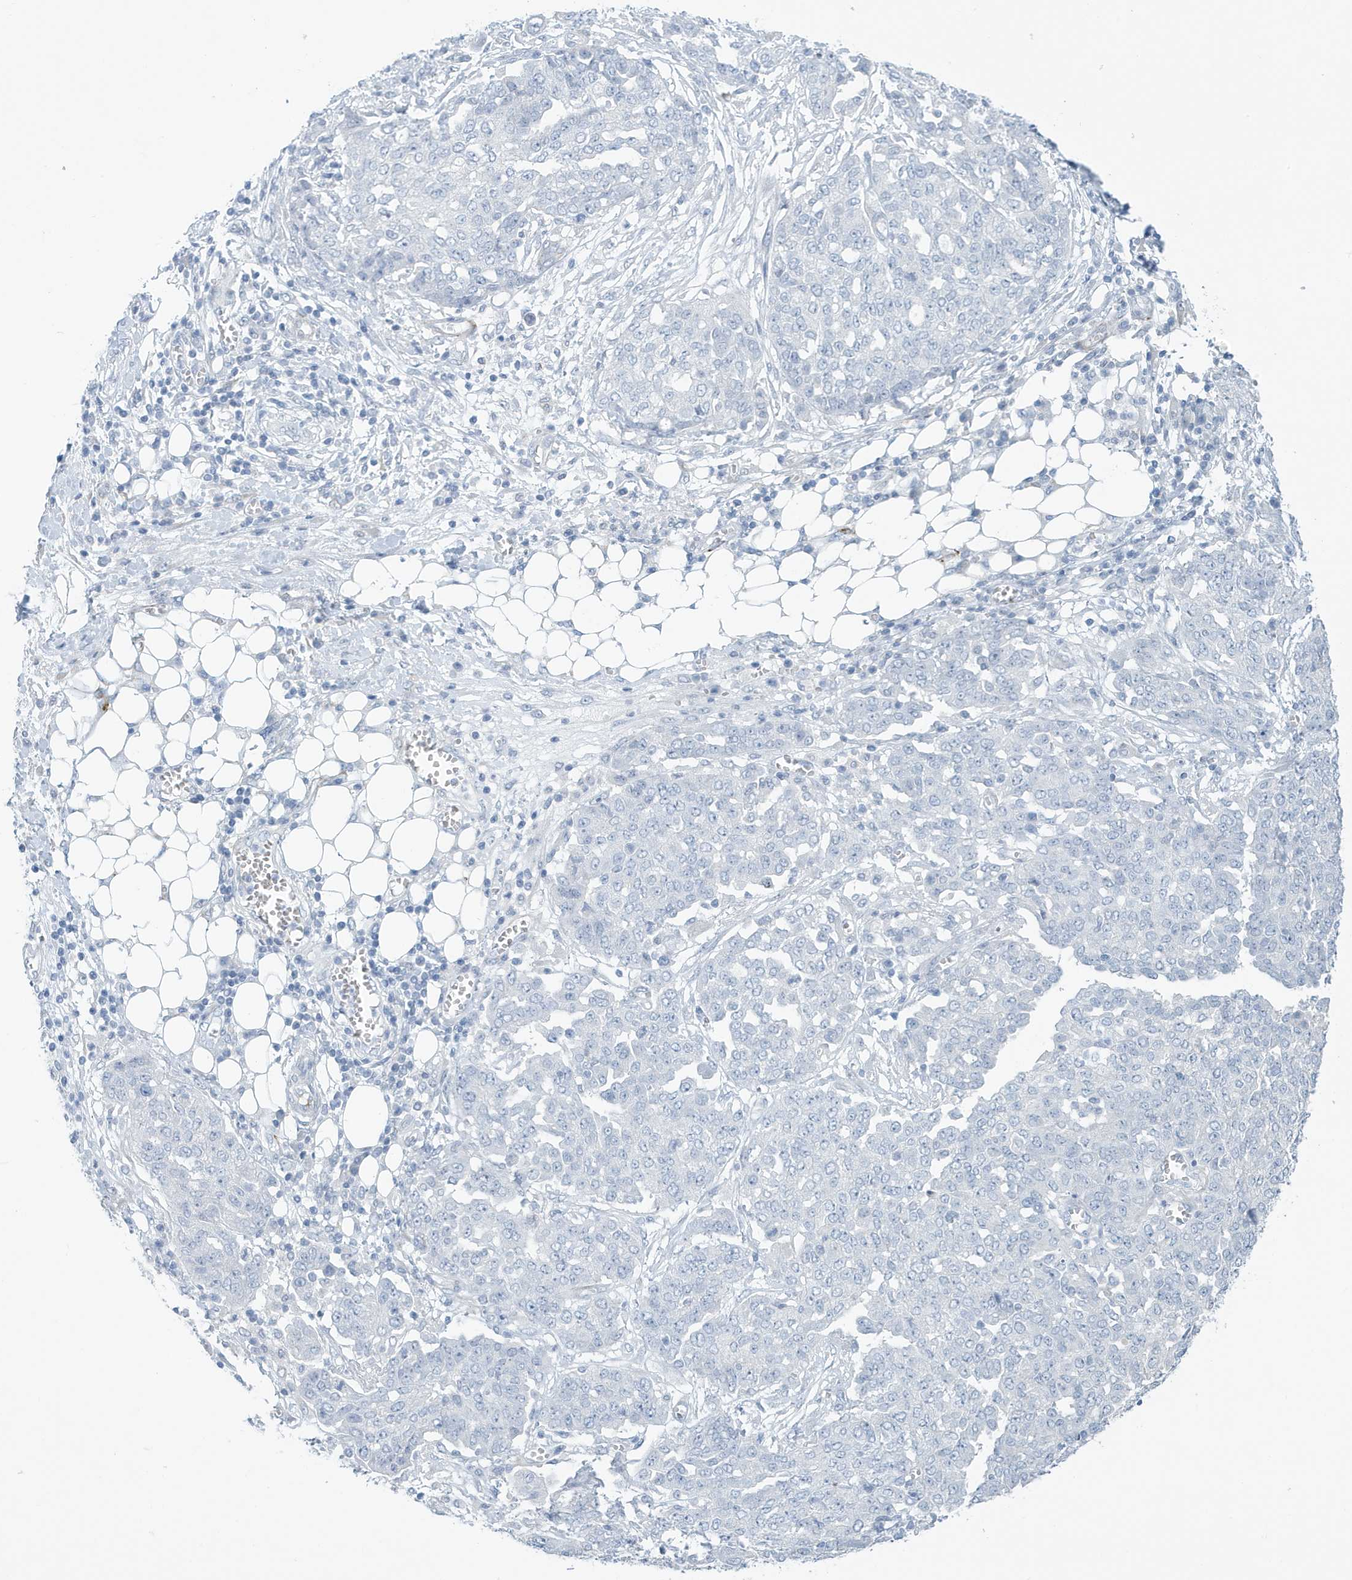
{"staining": {"intensity": "negative", "quantity": "none", "location": "none"}, "tissue": "ovarian cancer", "cell_type": "Tumor cells", "image_type": "cancer", "snomed": [{"axis": "morphology", "description": "Cystadenocarcinoma, serous, NOS"}, {"axis": "topography", "description": "Soft tissue"}, {"axis": "topography", "description": "Ovary"}], "caption": "Human ovarian cancer stained for a protein using IHC shows no positivity in tumor cells.", "gene": "PERM1", "patient": {"sex": "female", "age": 57}}